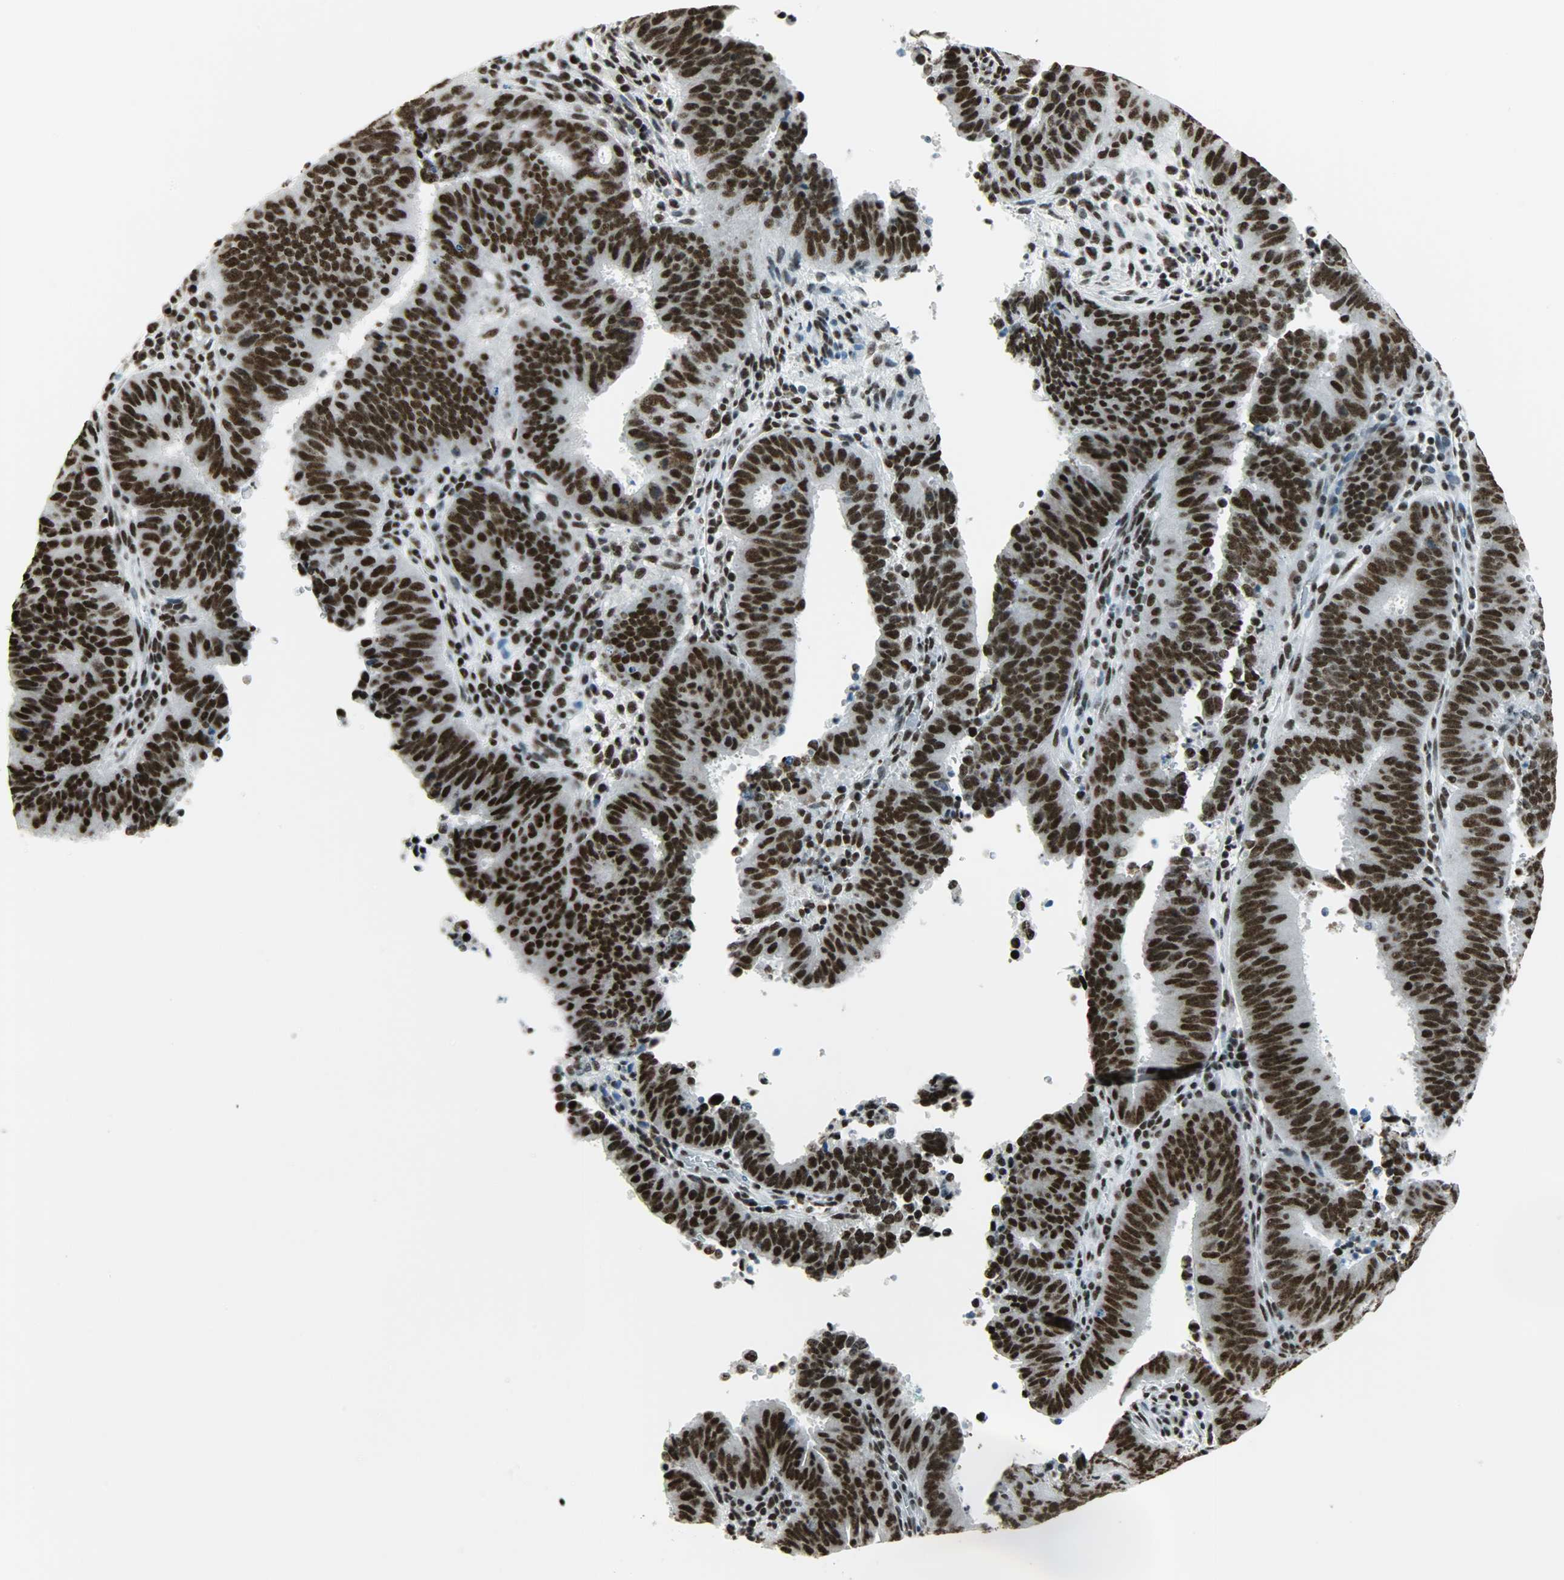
{"staining": {"intensity": "strong", "quantity": ">75%", "location": "nuclear"}, "tissue": "cervical cancer", "cell_type": "Tumor cells", "image_type": "cancer", "snomed": [{"axis": "morphology", "description": "Adenocarcinoma, NOS"}, {"axis": "topography", "description": "Cervix"}], "caption": "Immunohistochemistry of human cervical adenocarcinoma reveals high levels of strong nuclear expression in approximately >75% of tumor cells. Using DAB (brown) and hematoxylin (blue) stains, captured at high magnification using brightfield microscopy.", "gene": "SNRPA", "patient": {"sex": "female", "age": 44}}